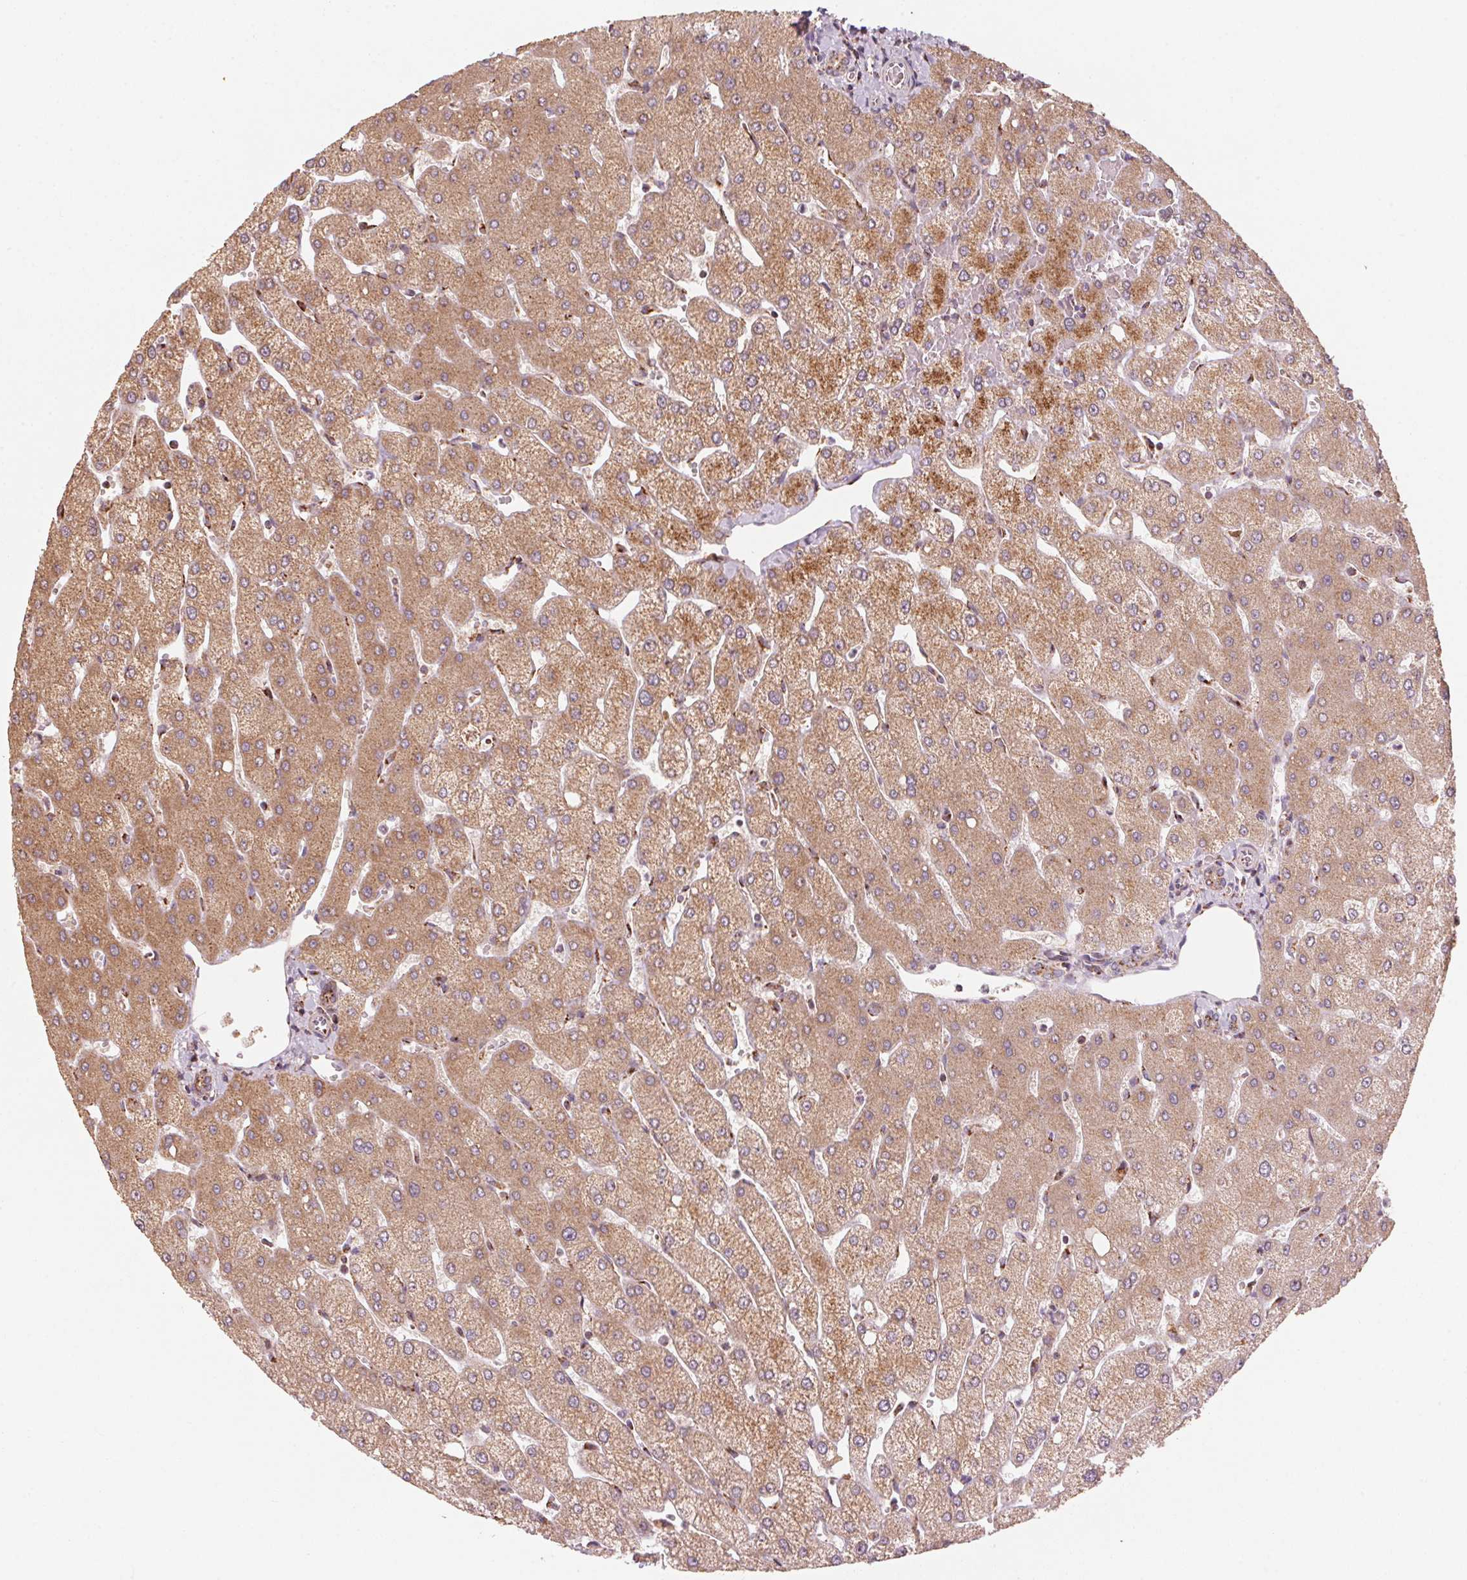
{"staining": {"intensity": "moderate", "quantity": ">75%", "location": "cytoplasmic/membranous"}, "tissue": "liver", "cell_type": "Cholangiocytes", "image_type": "normal", "snomed": [{"axis": "morphology", "description": "Normal tissue, NOS"}, {"axis": "topography", "description": "Liver"}], "caption": "This is a micrograph of immunohistochemistry staining of normal liver, which shows moderate staining in the cytoplasmic/membranous of cholangiocytes.", "gene": "TOMM70", "patient": {"sex": "female", "age": 54}}